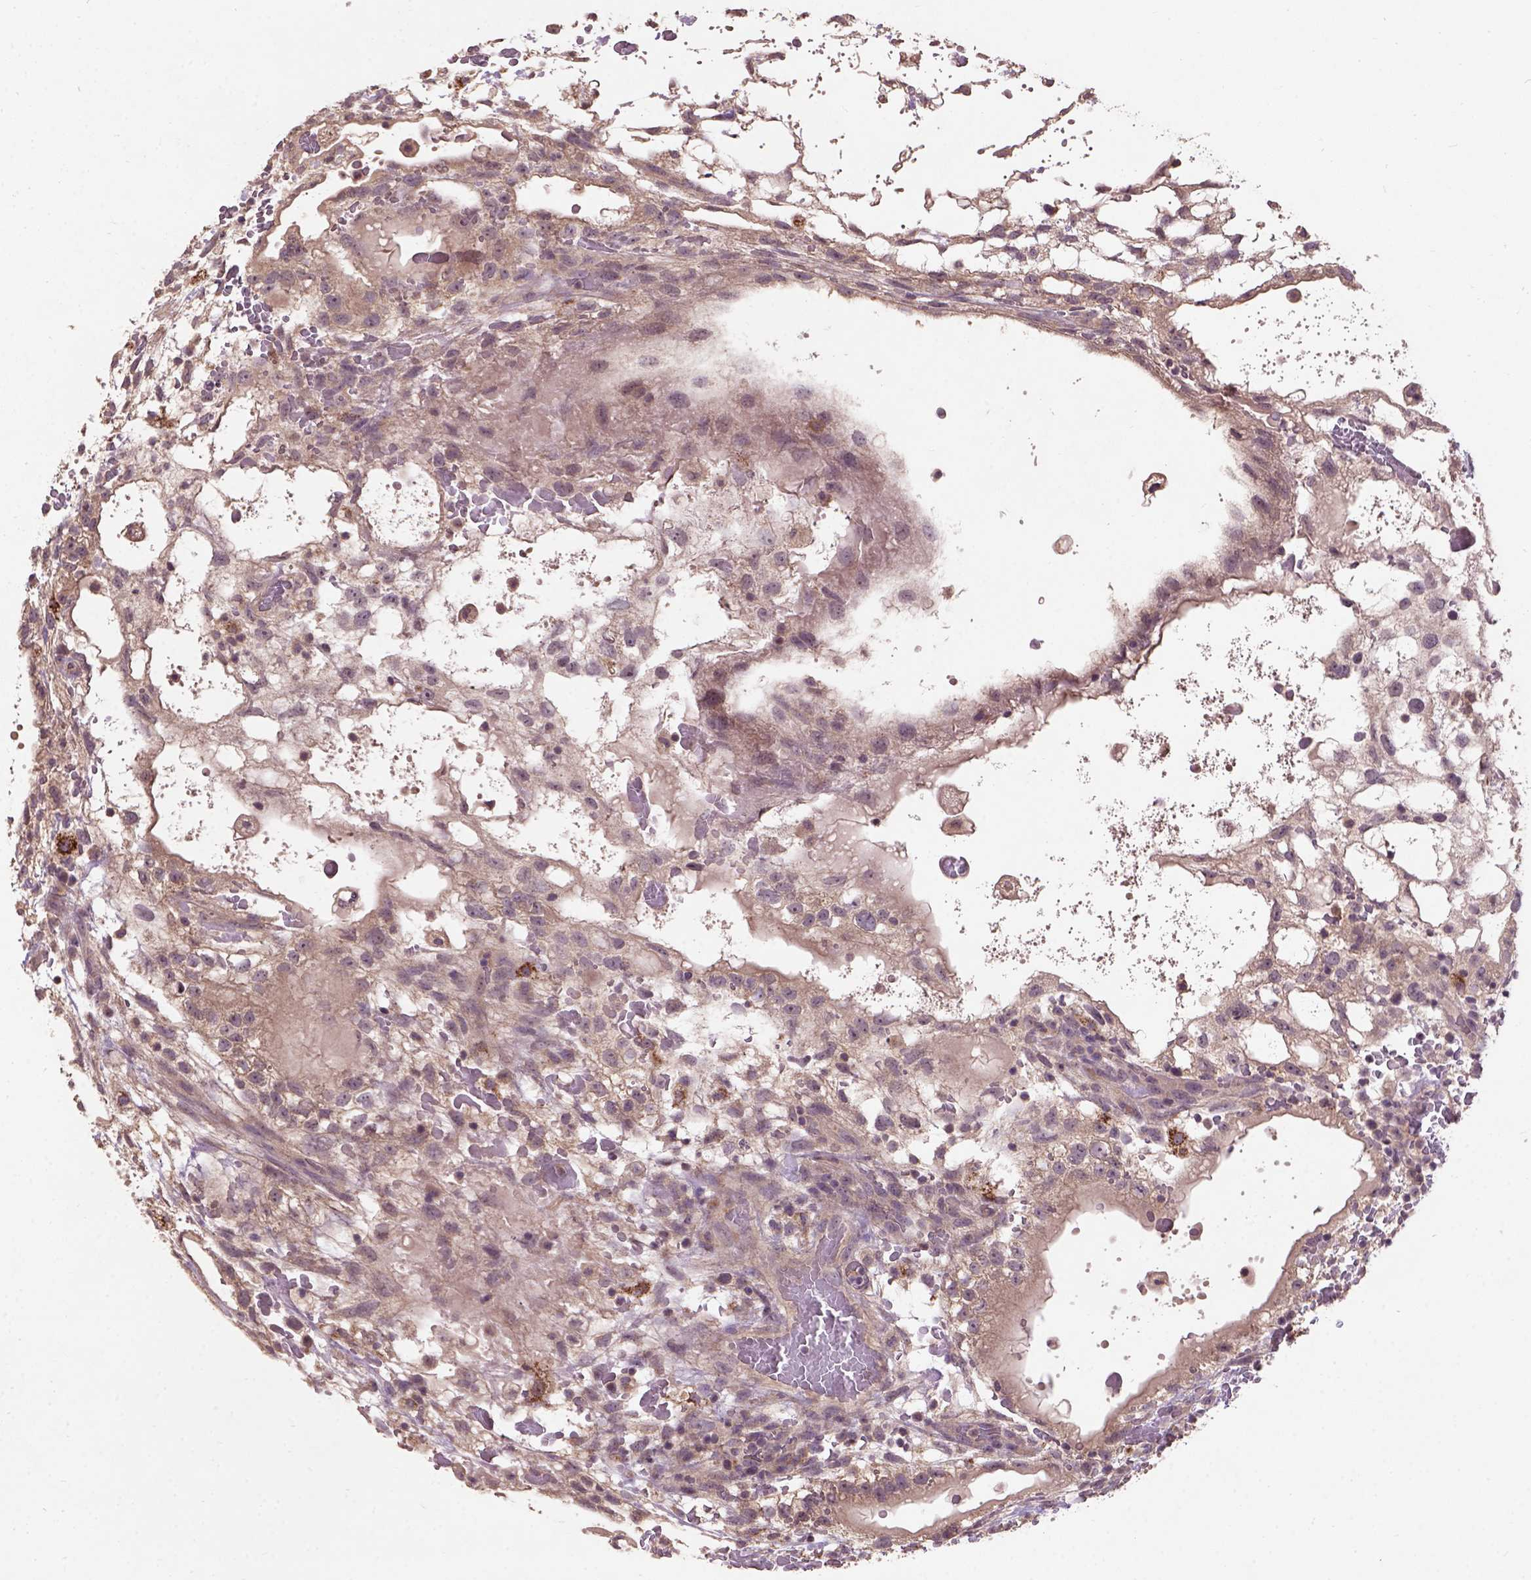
{"staining": {"intensity": "weak", "quantity": ">75%", "location": "cytoplasmic/membranous"}, "tissue": "testis cancer", "cell_type": "Tumor cells", "image_type": "cancer", "snomed": [{"axis": "morphology", "description": "Normal tissue, NOS"}, {"axis": "morphology", "description": "Carcinoma, Embryonal, NOS"}, {"axis": "topography", "description": "Testis"}], "caption": "Testis cancer tissue demonstrates weak cytoplasmic/membranous staining in approximately >75% of tumor cells", "gene": "KBTBD8", "patient": {"sex": "male", "age": 32}}